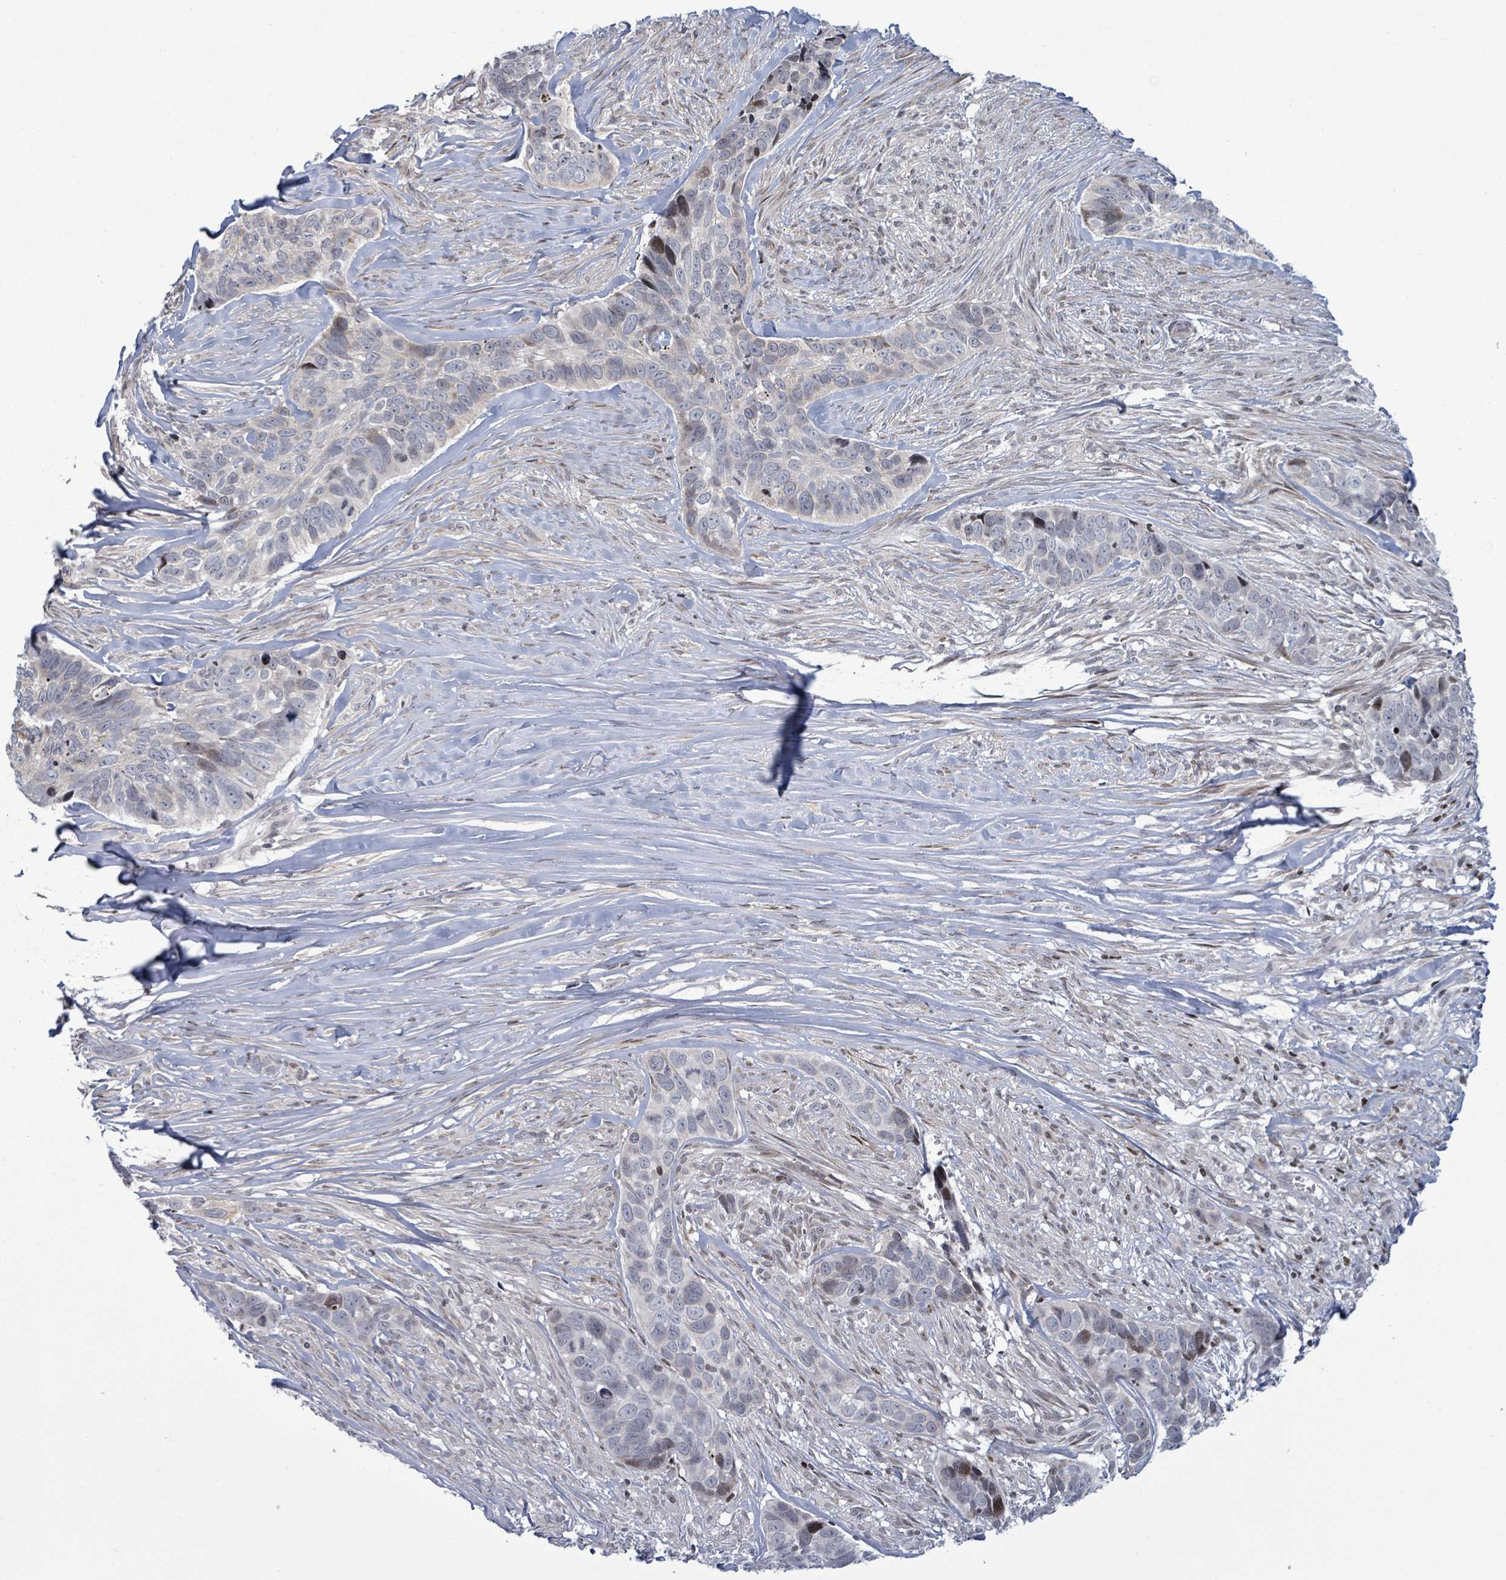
{"staining": {"intensity": "moderate", "quantity": "<25%", "location": "nuclear"}, "tissue": "skin cancer", "cell_type": "Tumor cells", "image_type": "cancer", "snomed": [{"axis": "morphology", "description": "Basal cell carcinoma"}, {"axis": "topography", "description": "Skin"}], "caption": "Approximately <25% of tumor cells in skin cancer (basal cell carcinoma) display moderate nuclear protein positivity as visualized by brown immunohistochemical staining.", "gene": "FNDC4", "patient": {"sex": "female", "age": 82}}